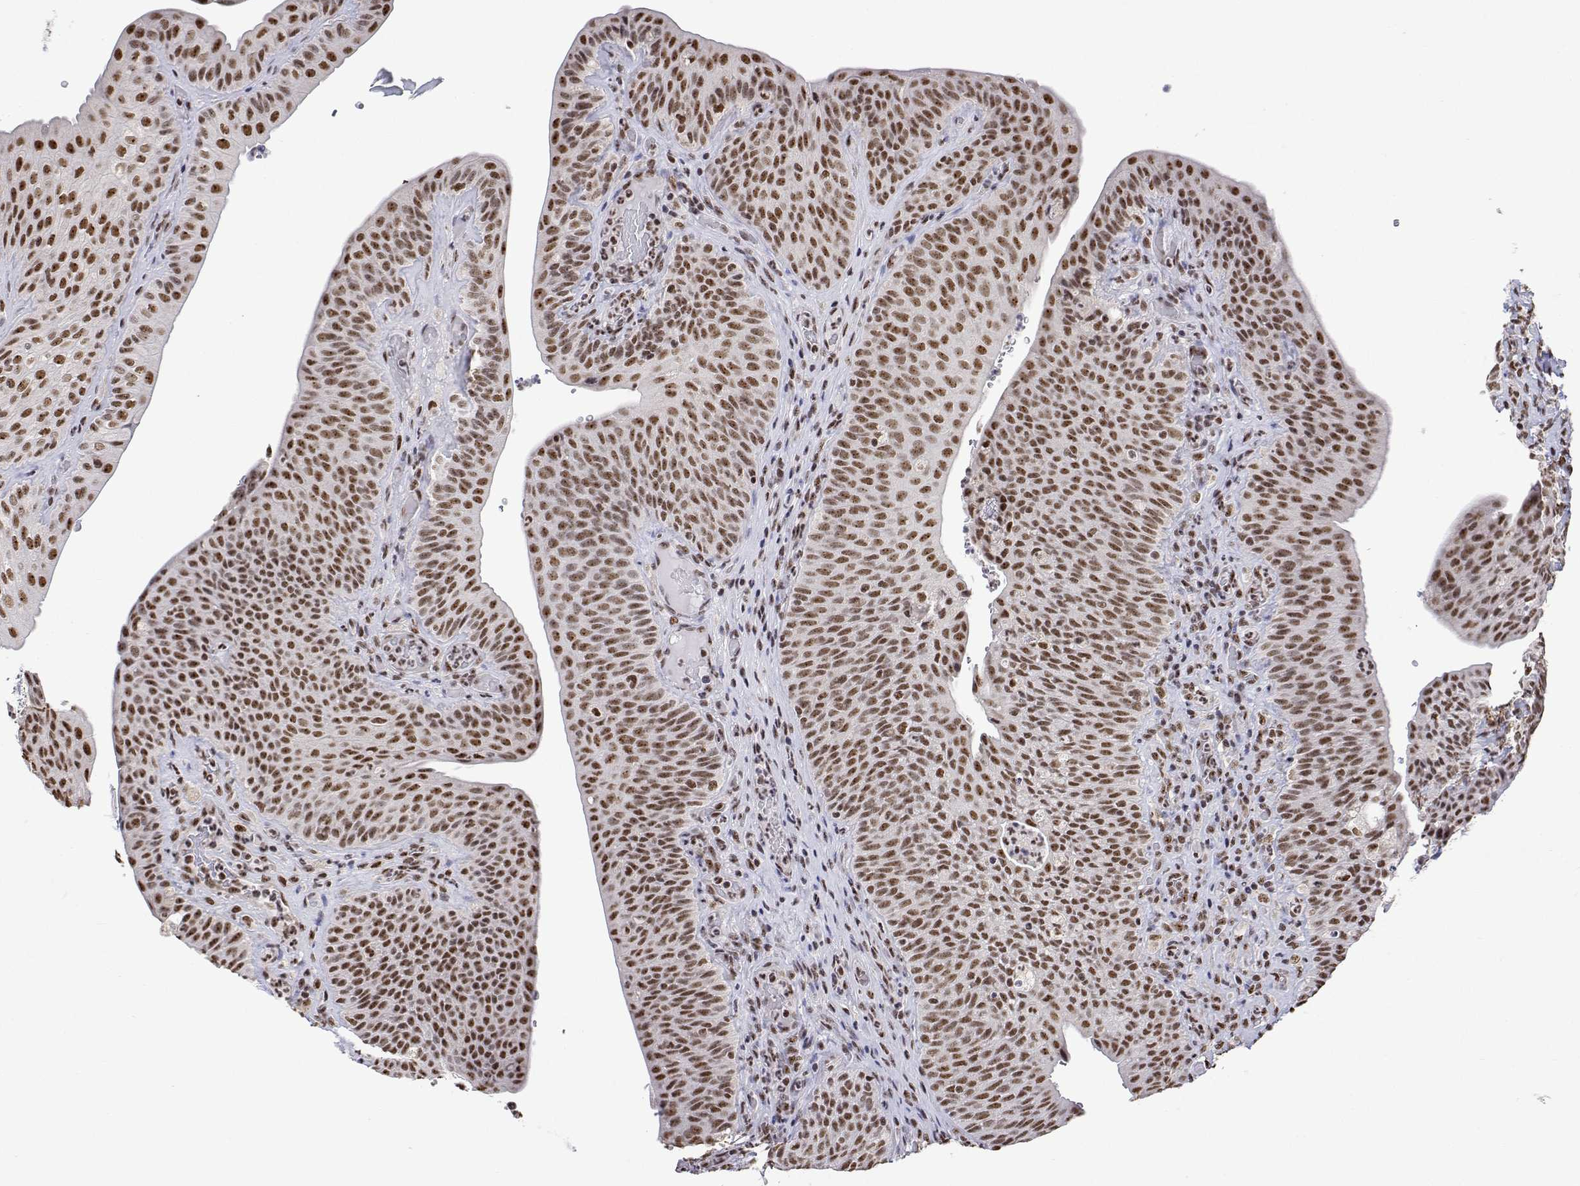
{"staining": {"intensity": "moderate", "quantity": ">75%", "location": "nuclear"}, "tissue": "urinary bladder", "cell_type": "Urothelial cells", "image_type": "normal", "snomed": [{"axis": "morphology", "description": "Normal tissue, NOS"}, {"axis": "topography", "description": "Urinary bladder"}, {"axis": "topography", "description": "Peripheral nerve tissue"}], "caption": "IHC of normal urinary bladder shows medium levels of moderate nuclear expression in about >75% of urothelial cells. The staining was performed using DAB to visualize the protein expression in brown, while the nuclei were stained in blue with hematoxylin (Magnification: 20x).", "gene": "ADAR", "patient": {"sex": "male", "age": 66}}